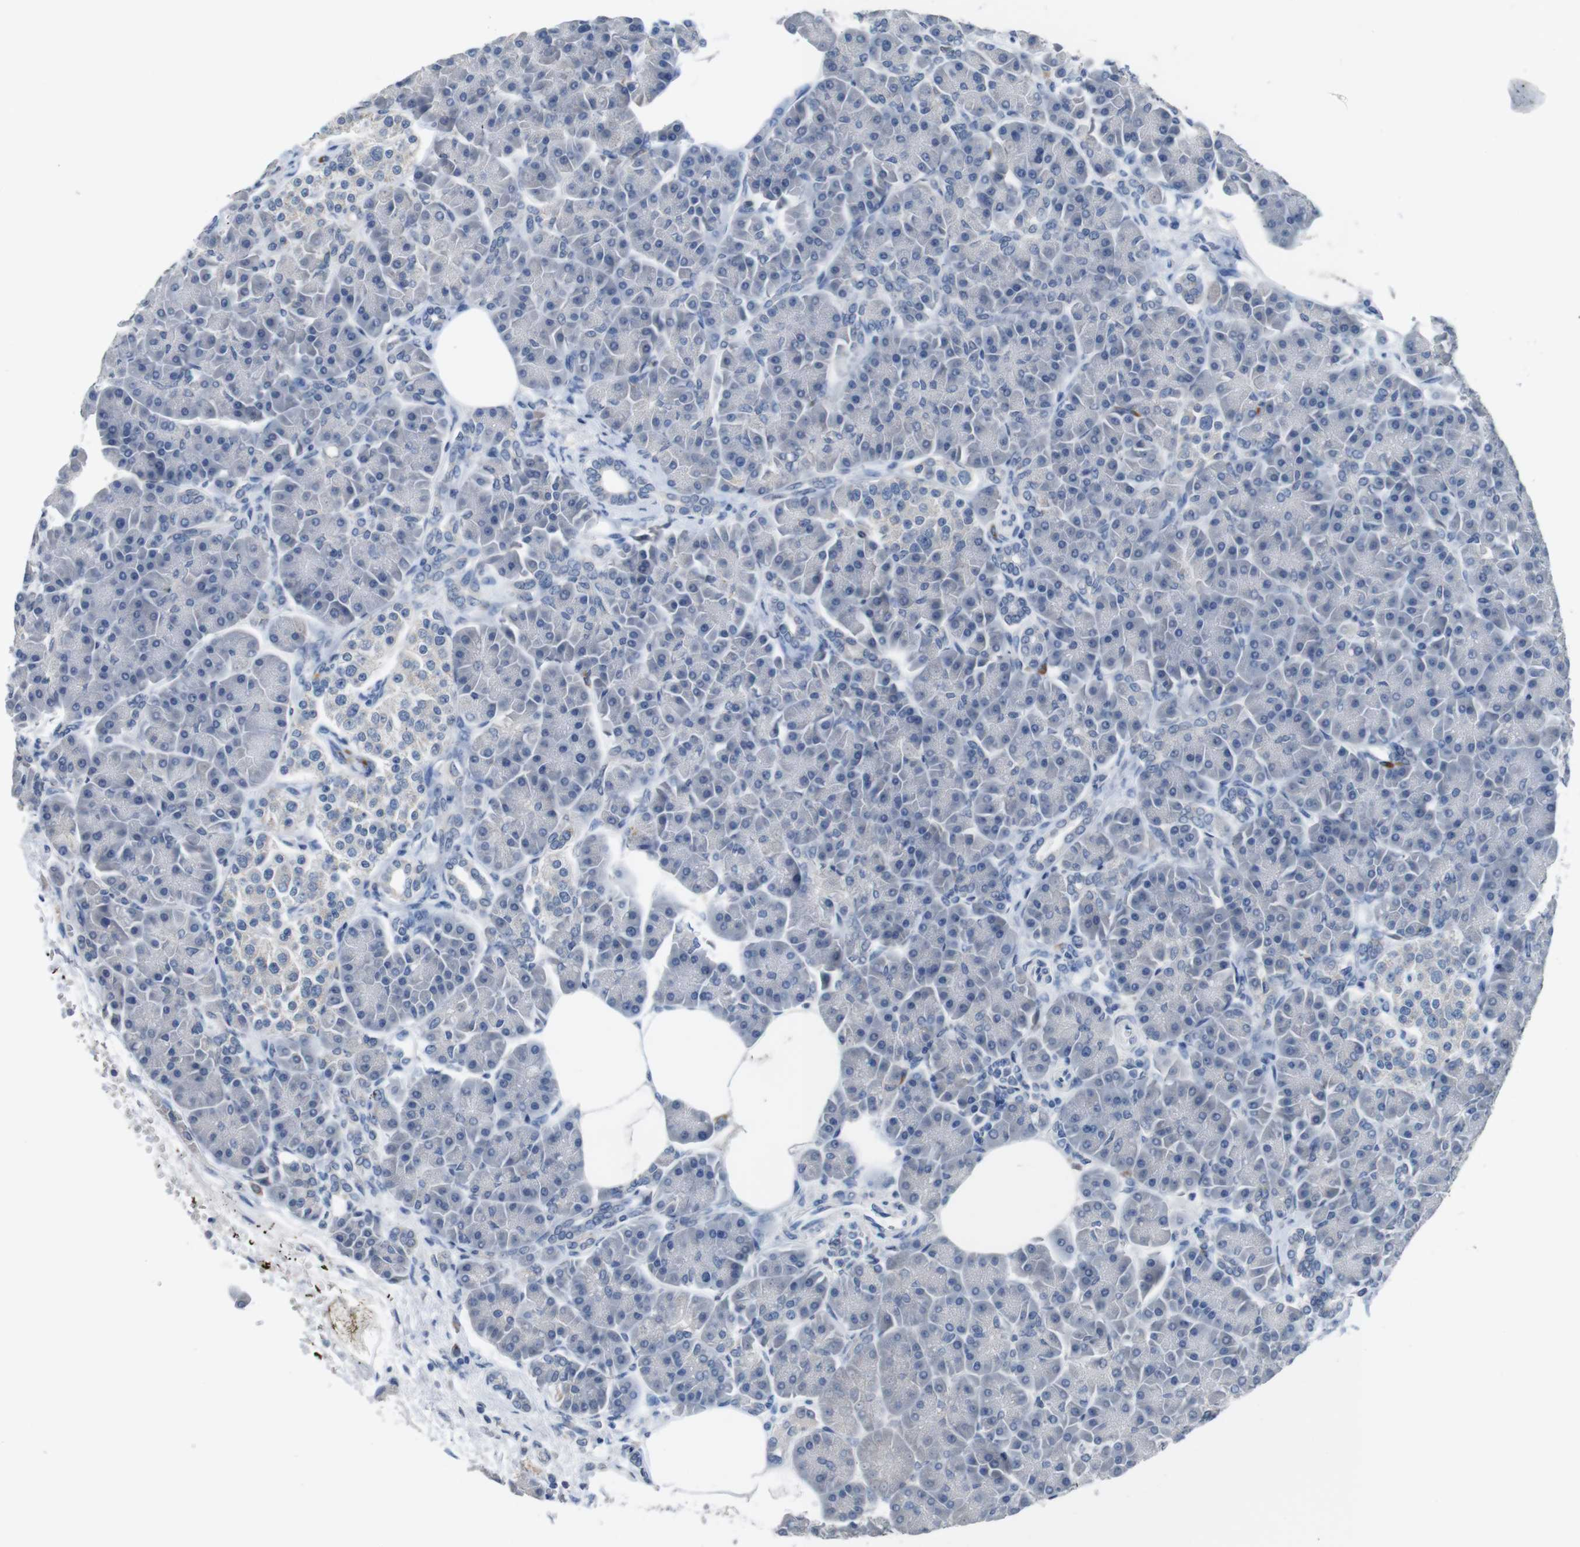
{"staining": {"intensity": "negative", "quantity": "none", "location": "none"}, "tissue": "pancreas", "cell_type": "Exocrine glandular cells", "image_type": "normal", "snomed": [{"axis": "morphology", "description": "Normal tissue, NOS"}, {"axis": "topography", "description": "Pancreas"}], "caption": "A high-resolution micrograph shows immunohistochemistry staining of benign pancreas, which displays no significant expression in exocrine glandular cells. Nuclei are stained in blue.", "gene": "SLC2A8", "patient": {"sex": "female", "age": 70}}